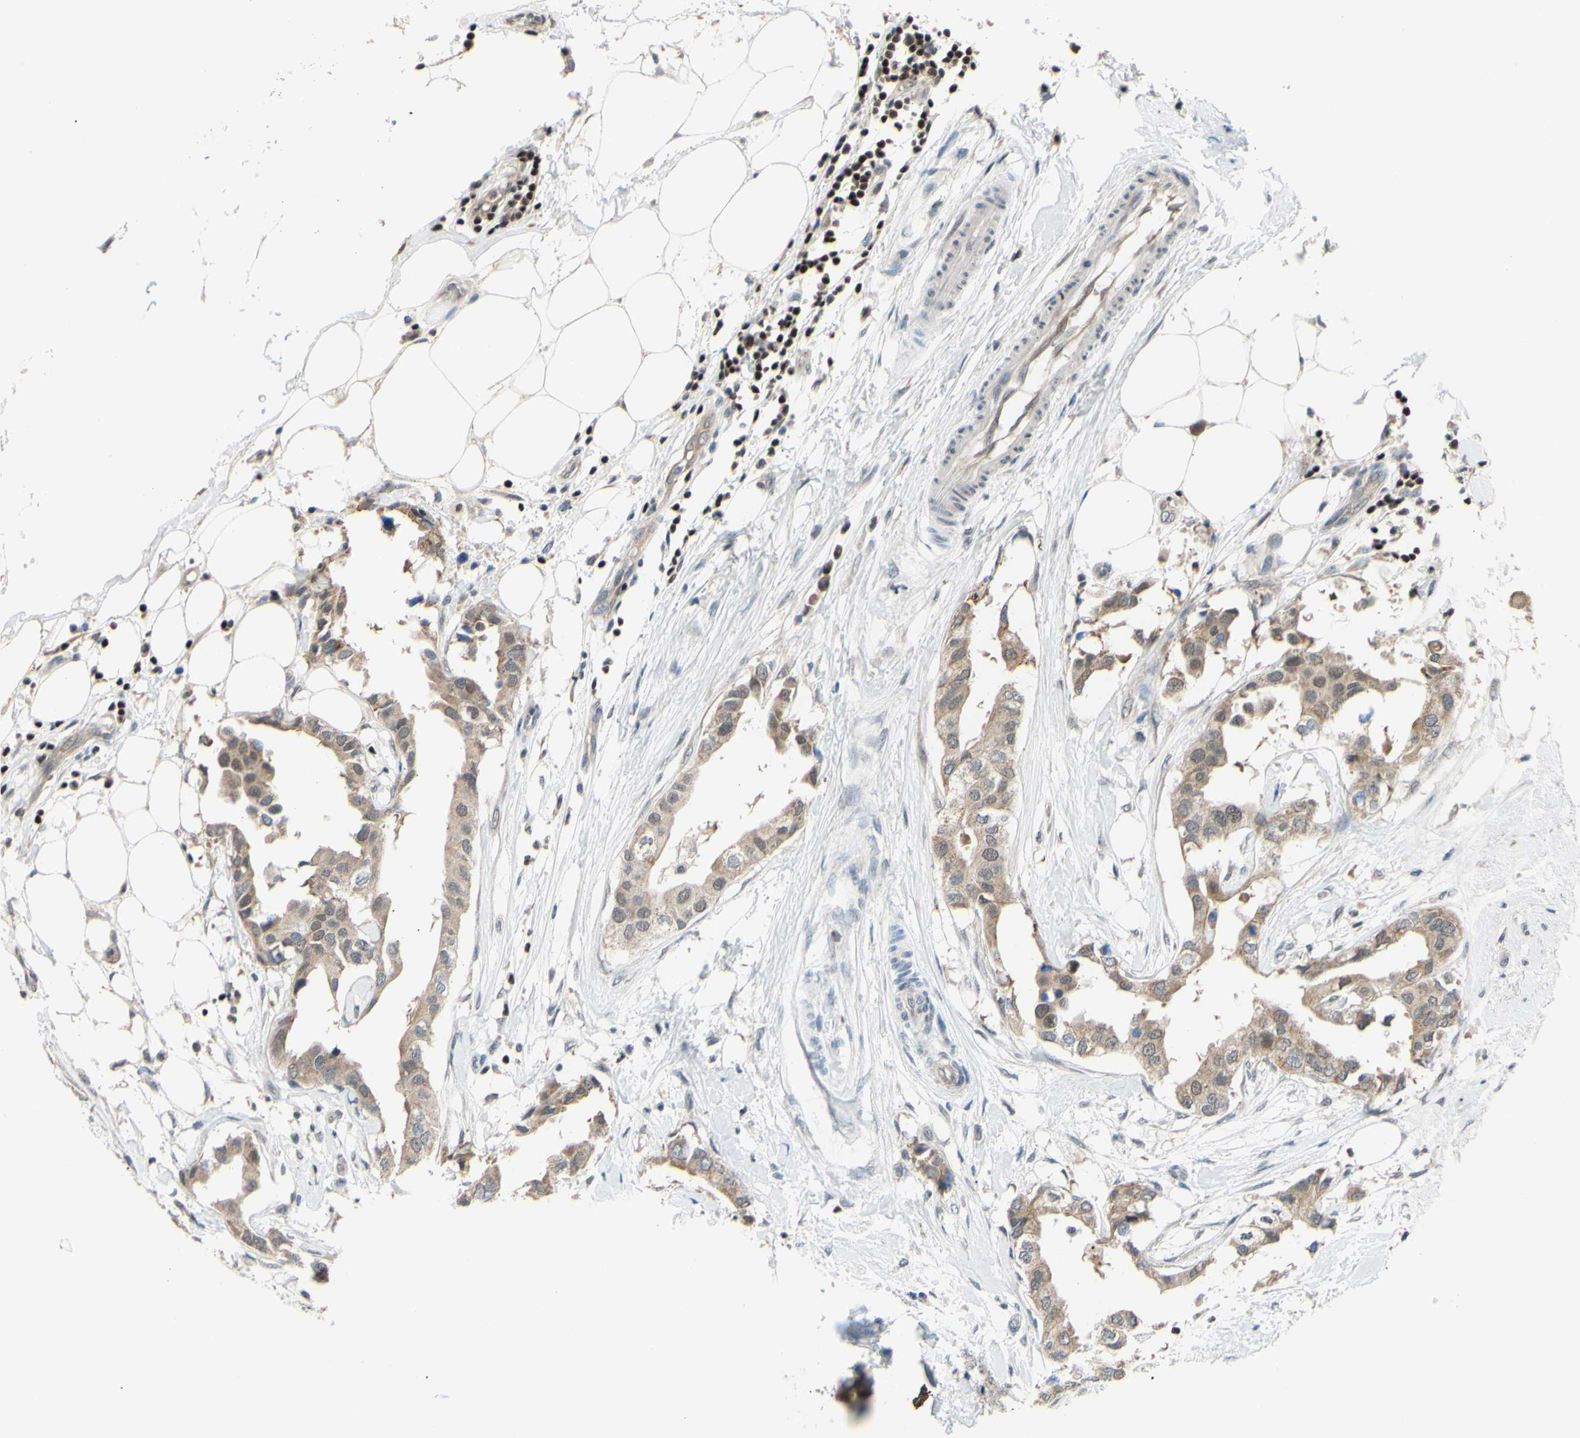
{"staining": {"intensity": "moderate", "quantity": ">75%", "location": "cytoplasmic/membranous"}, "tissue": "breast cancer", "cell_type": "Tumor cells", "image_type": "cancer", "snomed": [{"axis": "morphology", "description": "Duct carcinoma"}, {"axis": "topography", "description": "Breast"}], "caption": "This histopathology image exhibits invasive ductal carcinoma (breast) stained with immunohistochemistry (IHC) to label a protein in brown. The cytoplasmic/membranous of tumor cells show moderate positivity for the protein. Nuclei are counter-stained blue.", "gene": "SP4", "patient": {"sex": "female", "age": 40}}